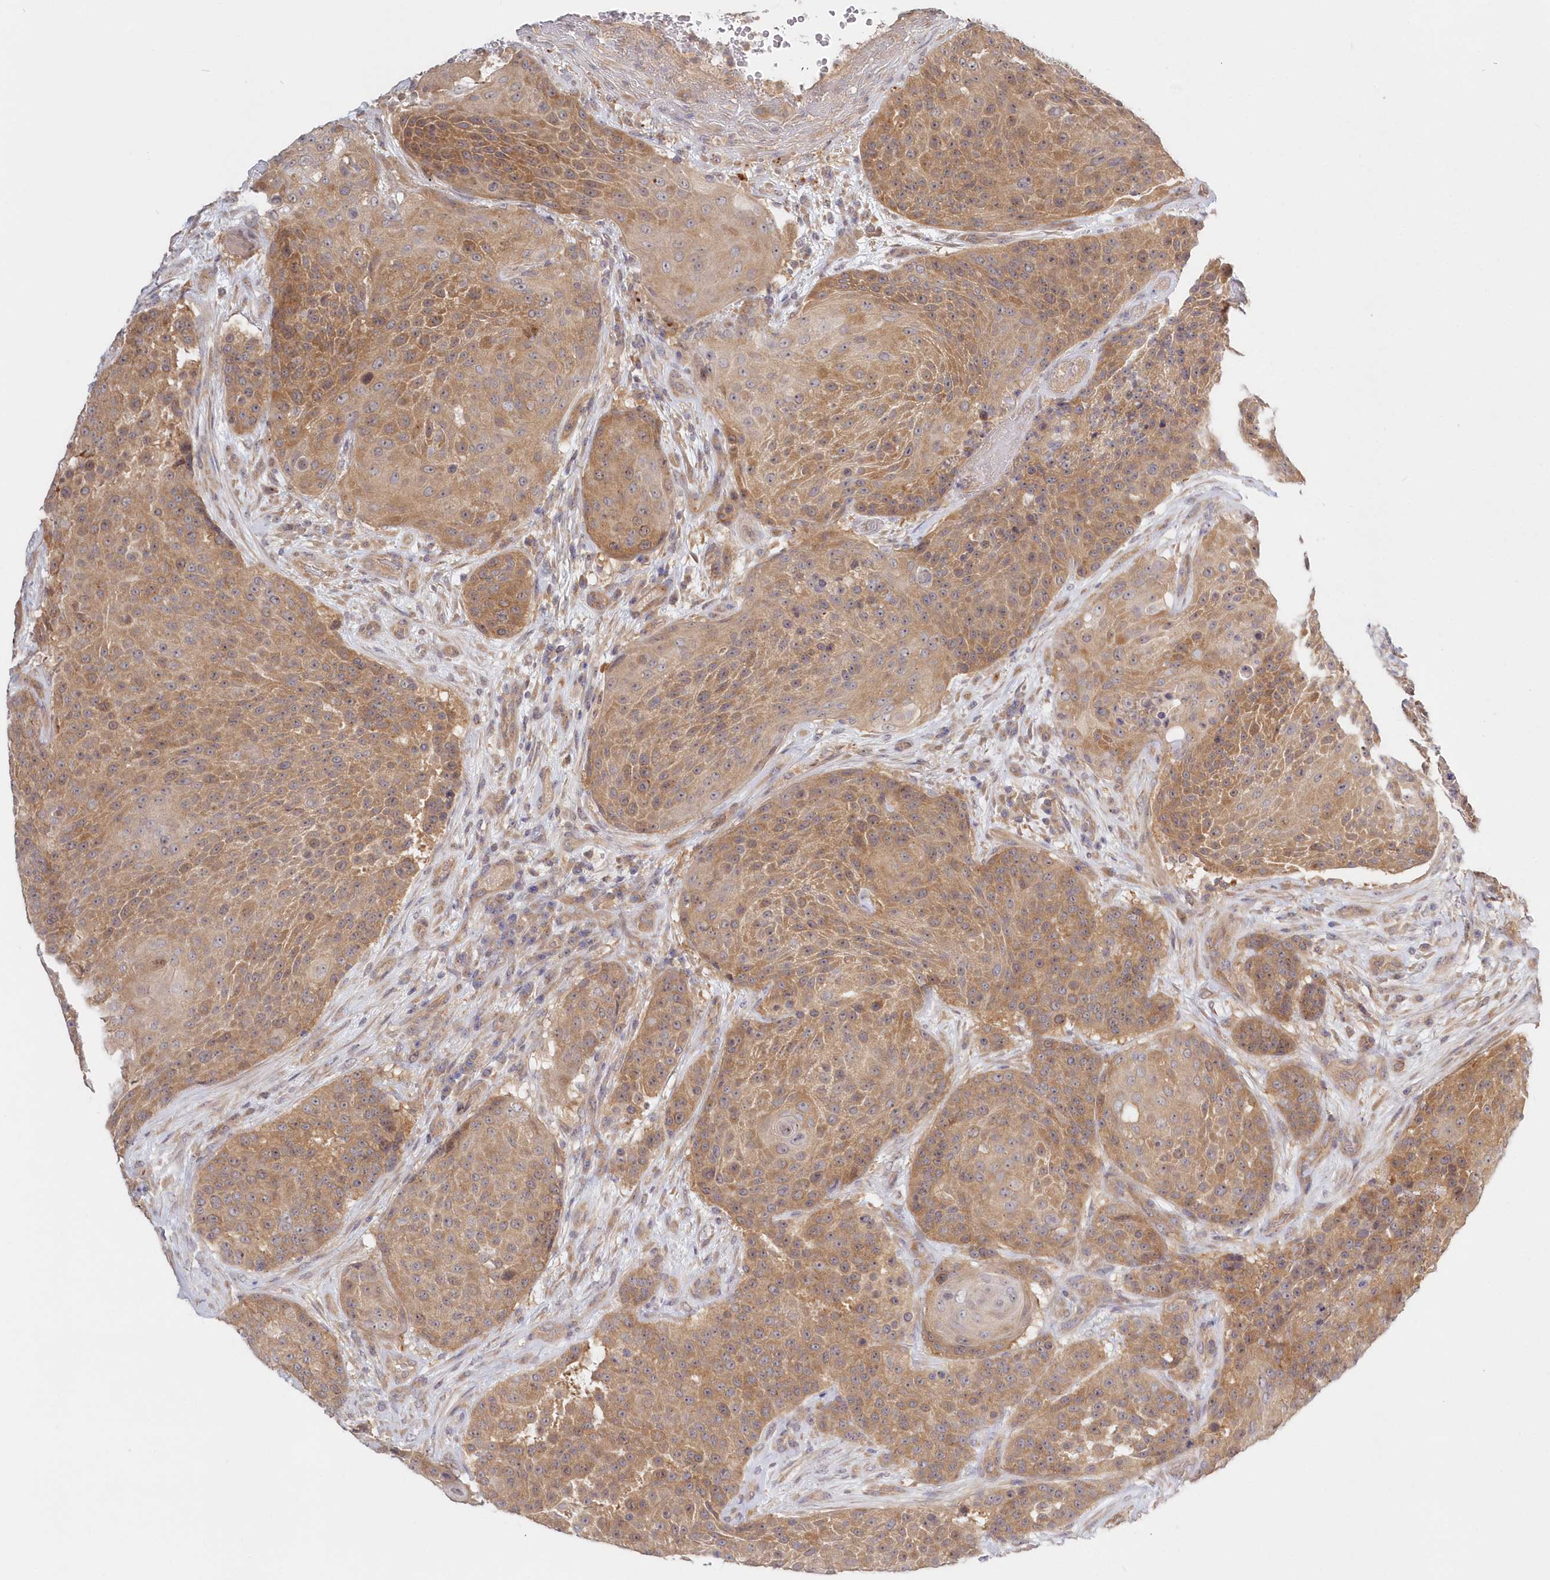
{"staining": {"intensity": "moderate", "quantity": ">75%", "location": "cytoplasmic/membranous"}, "tissue": "urothelial cancer", "cell_type": "Tumor cells", "image_type": "cancer", "snomed": [{"axis": "morphology", "description": "Urothelial carcinoma, High grade"}, {"axis": "topography", "description": "Urinary bladder"}], "caption": "Immunohistochemical staining of urothelial cancer reveals moderate cytoplasmic/membranous protein positivity in approximately >75% of tumor cells. Immunohistochemistry (ihc) stains the protein in brown and the nuclei are stained blue.", "gene": "KATNA1", "patient": {"sex": "female", "age": 63}}